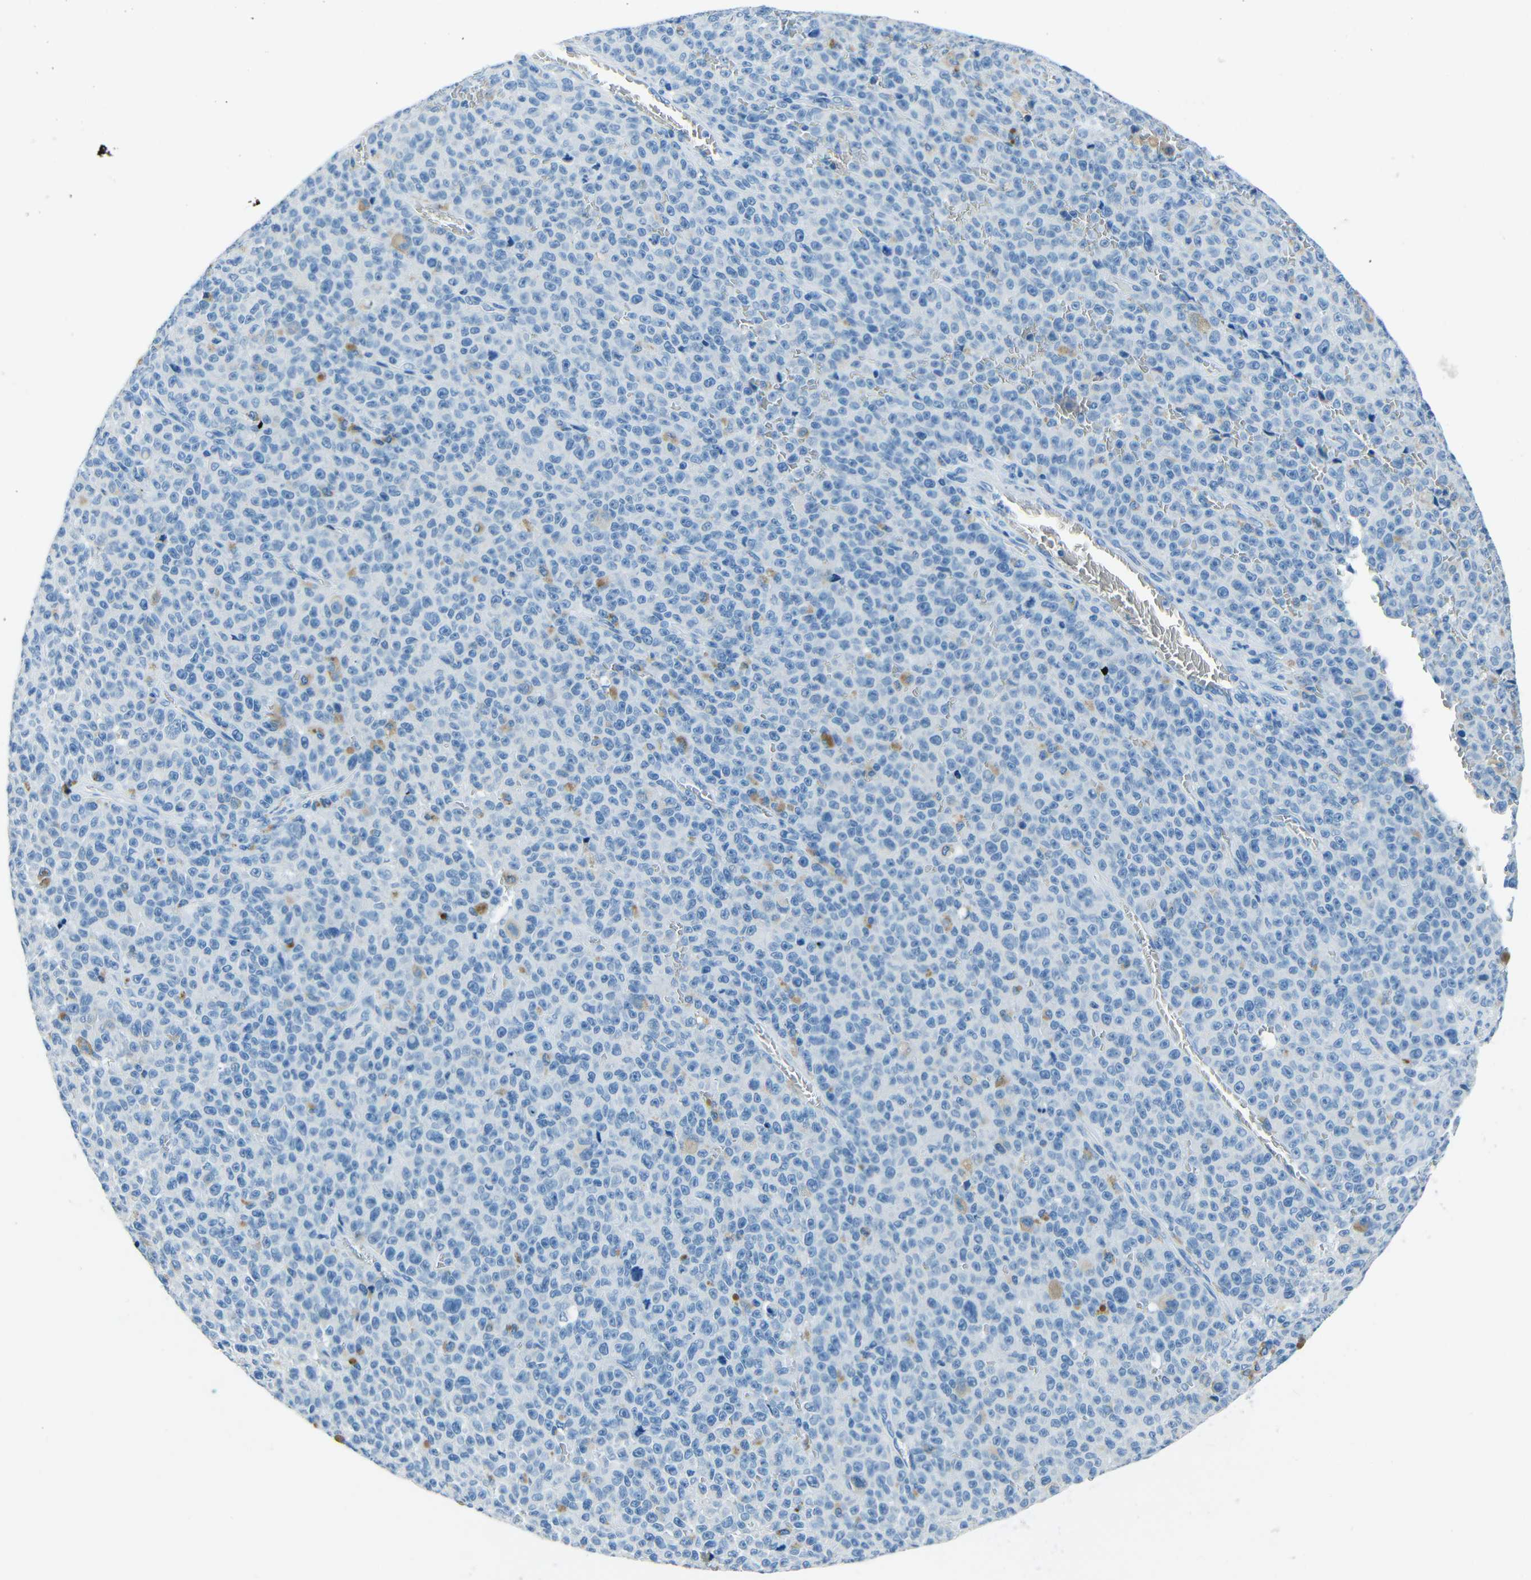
{"staining": {"intensity": "negative", "quantity": "none", "location": "none"}, "tissue": "melanoma", "cell_type": "Tumor cells", "image_type": "cancer", "snomed": [{"axis": "morphology", "description": "Malignant melanoma, NOS"}, {"axis": "topography", "description": "Skin"}], "caption": "Image shows no significant protein expression in tumor cells of melanoma. The staining is performed using DAB brown chromogen with nuclei counter-stained in using hematoxylin.", "gene": "FBN2", "patient": {"sex": "female", "age": 82}}